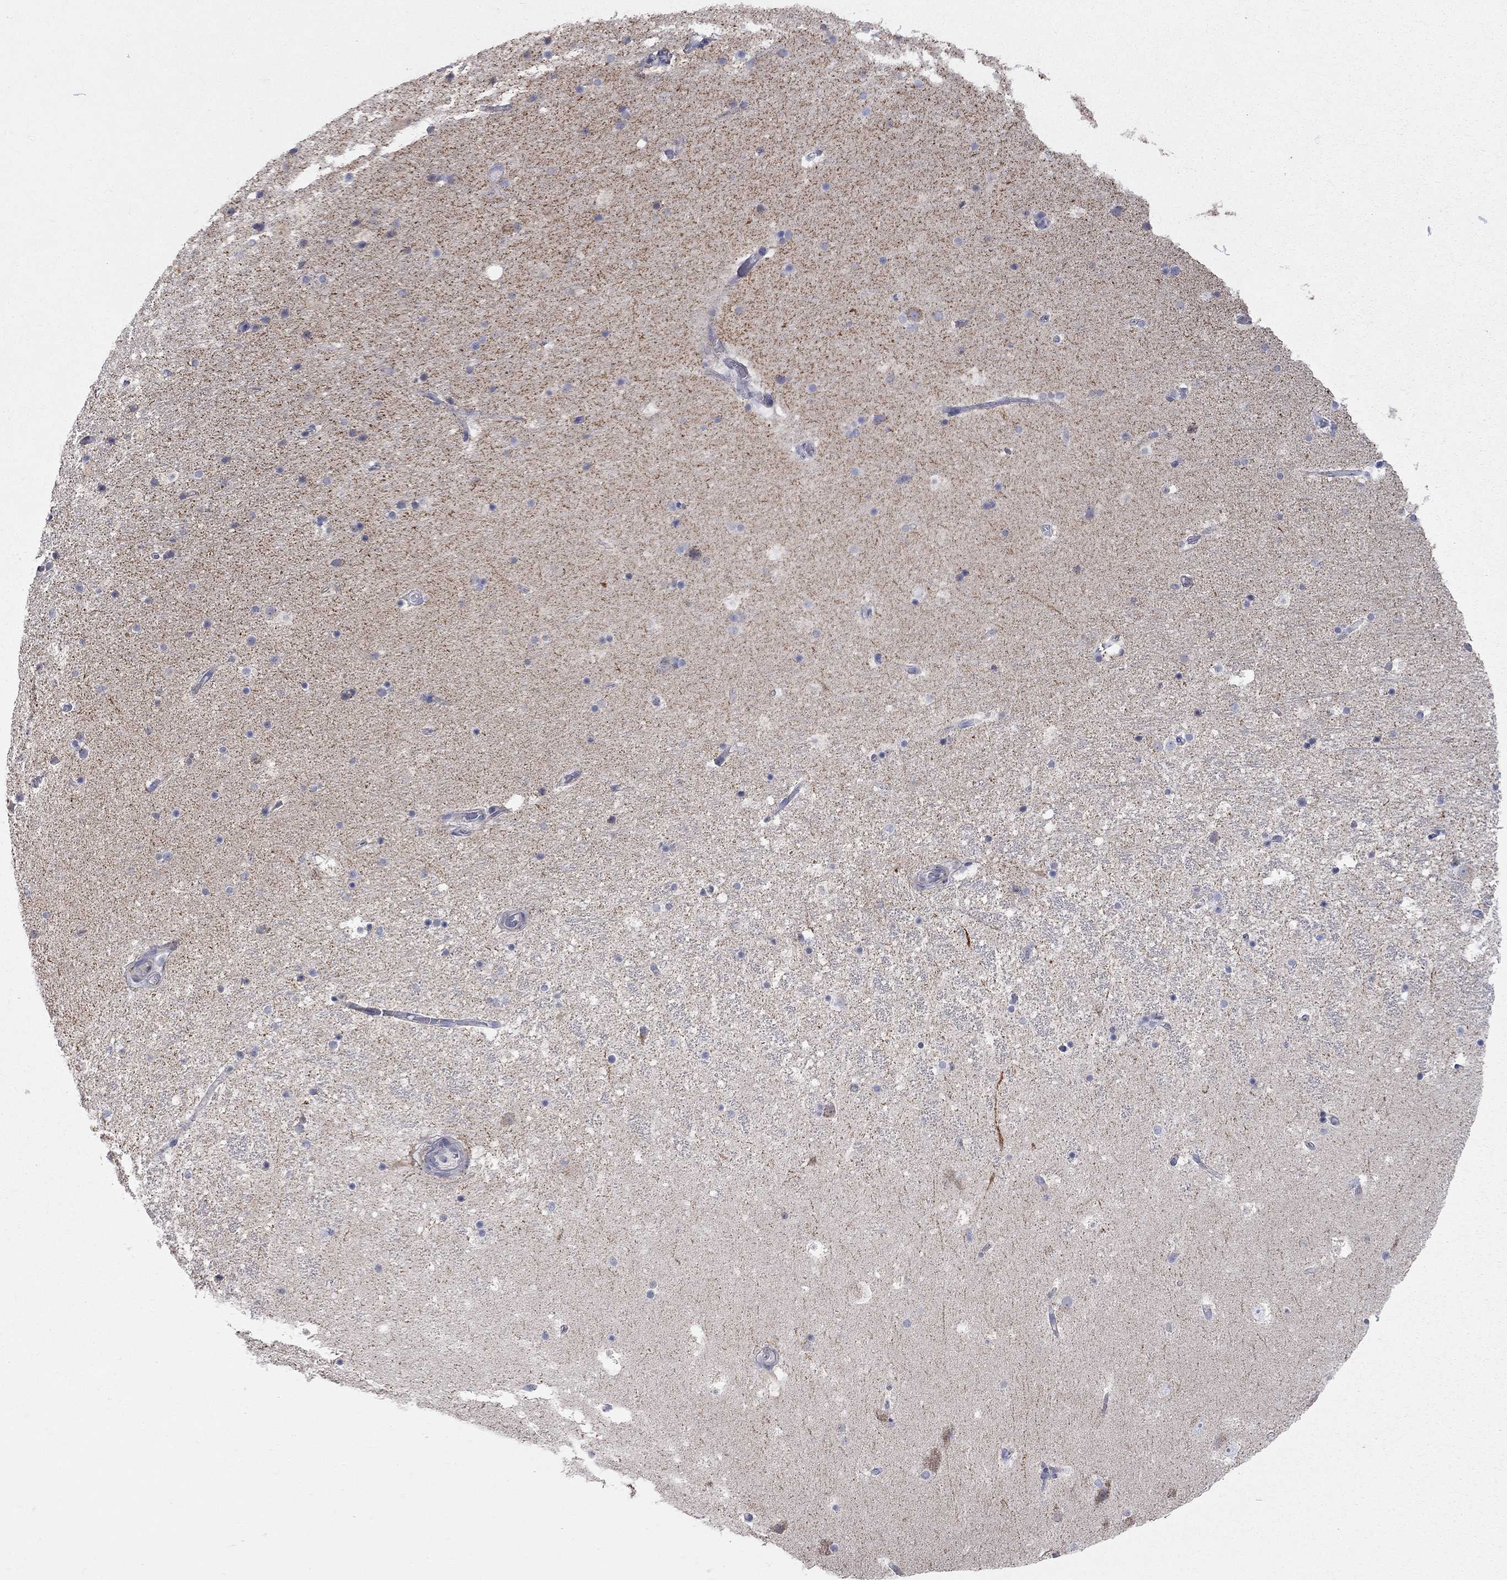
{"staining": {"intensity": "negative", "quantity": "none", "location": "none"}, "tissue": "hippocampus", "cell_type": "Glial cells", "image_type": "normal", "snomed": [{"axis": "morphology", "description": "Normal tissue, NOS"}, {"axis": "topography", "description": "Hippocampus"}], "caption": "Glial cells are negative for brown protein staining in normal hippocampus. (Brightfield microscopy of DAB immunohistochemistry at high magnification).", "gene": "CFAP161", "patient": {"sex": "male", "age": 51}}